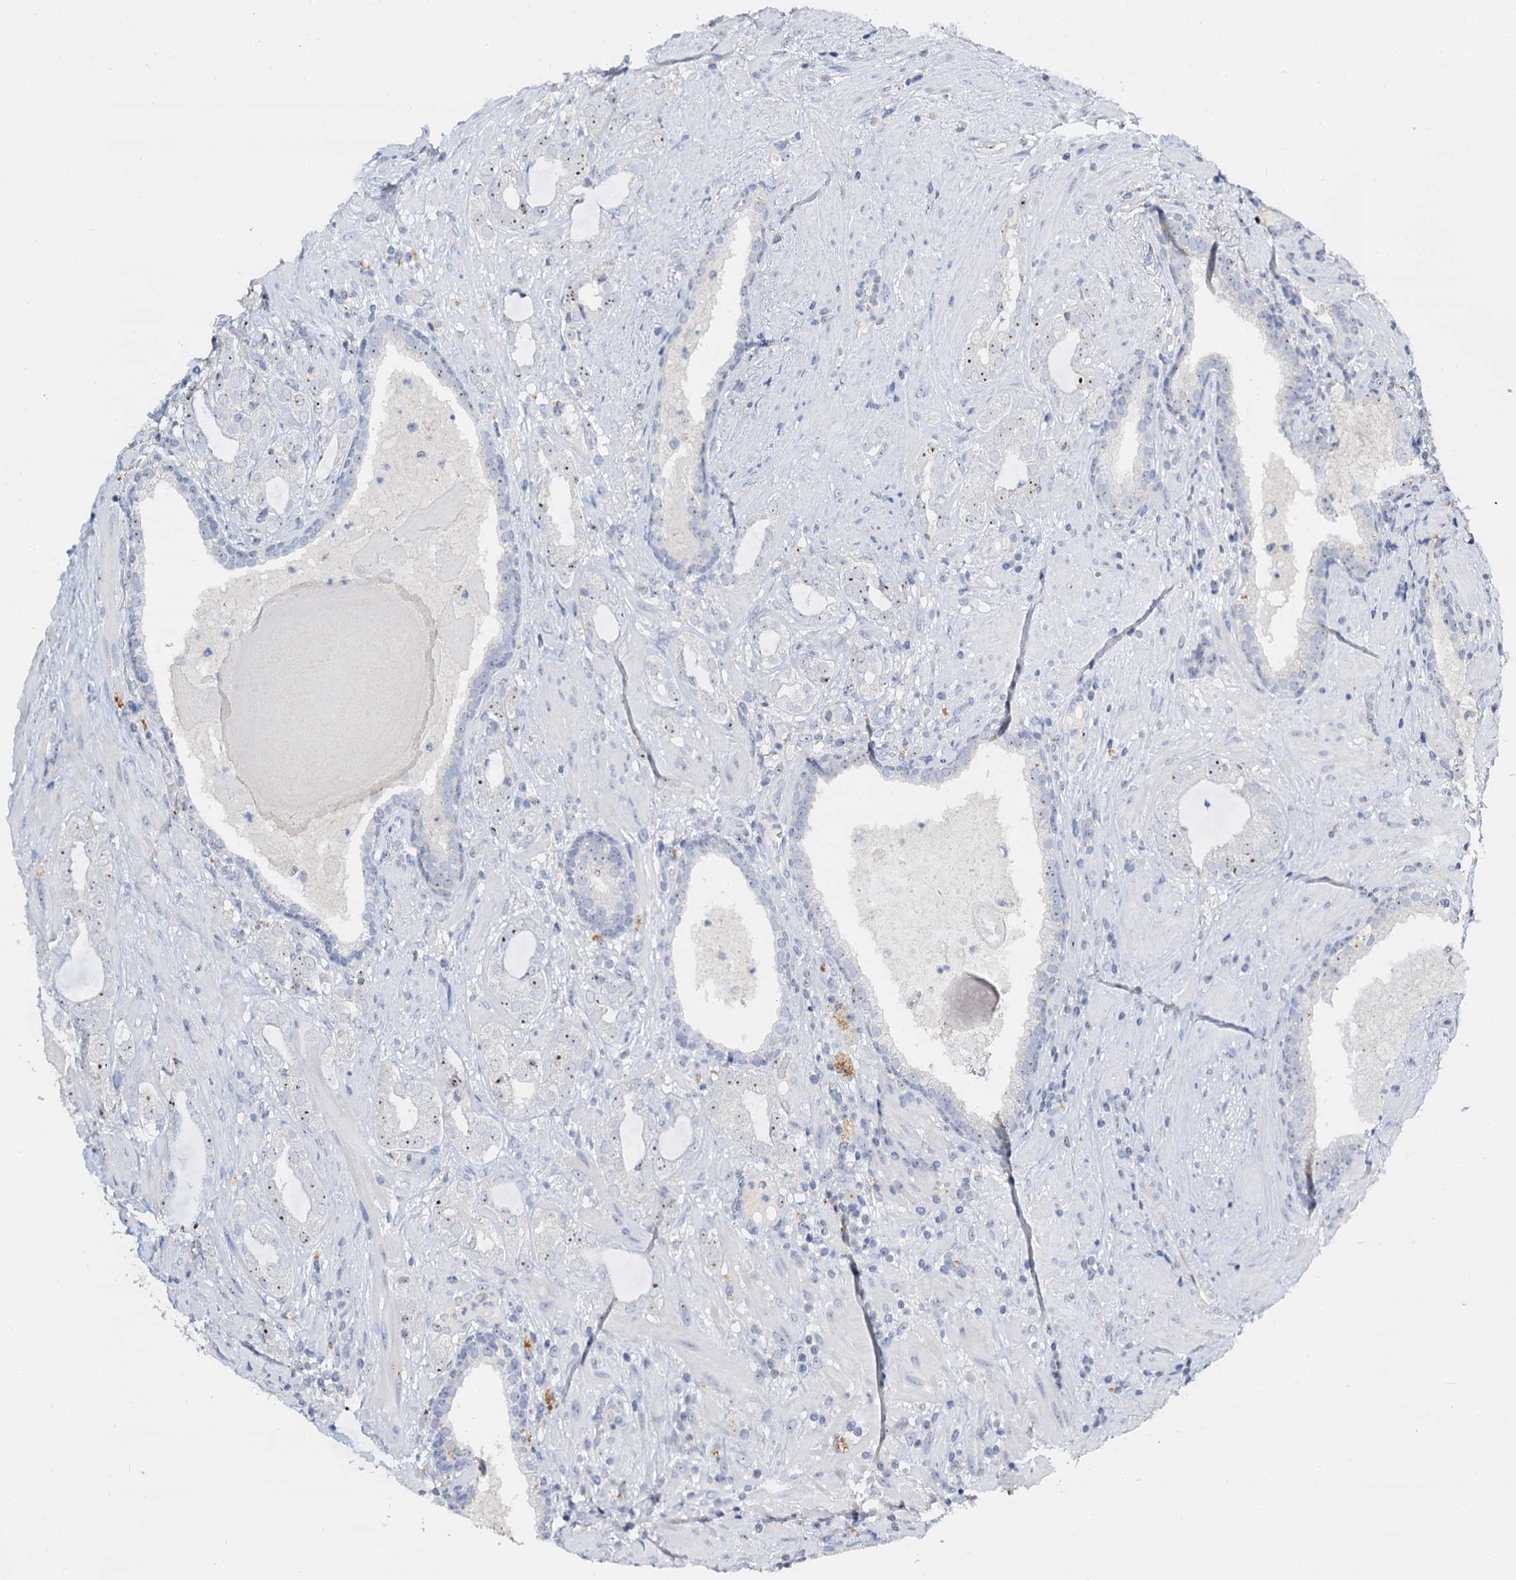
{"staining": {"intensity": "weak", "quantity": "<25%", "location": "nuclear"}, "tissue": "prostate cancer", "cell_type": "Tumor cells", "image_type": "cancer", "snomed": [{"axis": "morphology", "description": "Adenocarcinoma, High grade"}, {"axis": "topography", "description": "Prostate"}], "caption": "A micrograph of prostate cancer (high-grade adenocarcinoma) stained for a protein reveals no brown staining in tumor cells.", "gene": "NOP2", "patient": {"sex": "male", "age": 64}}